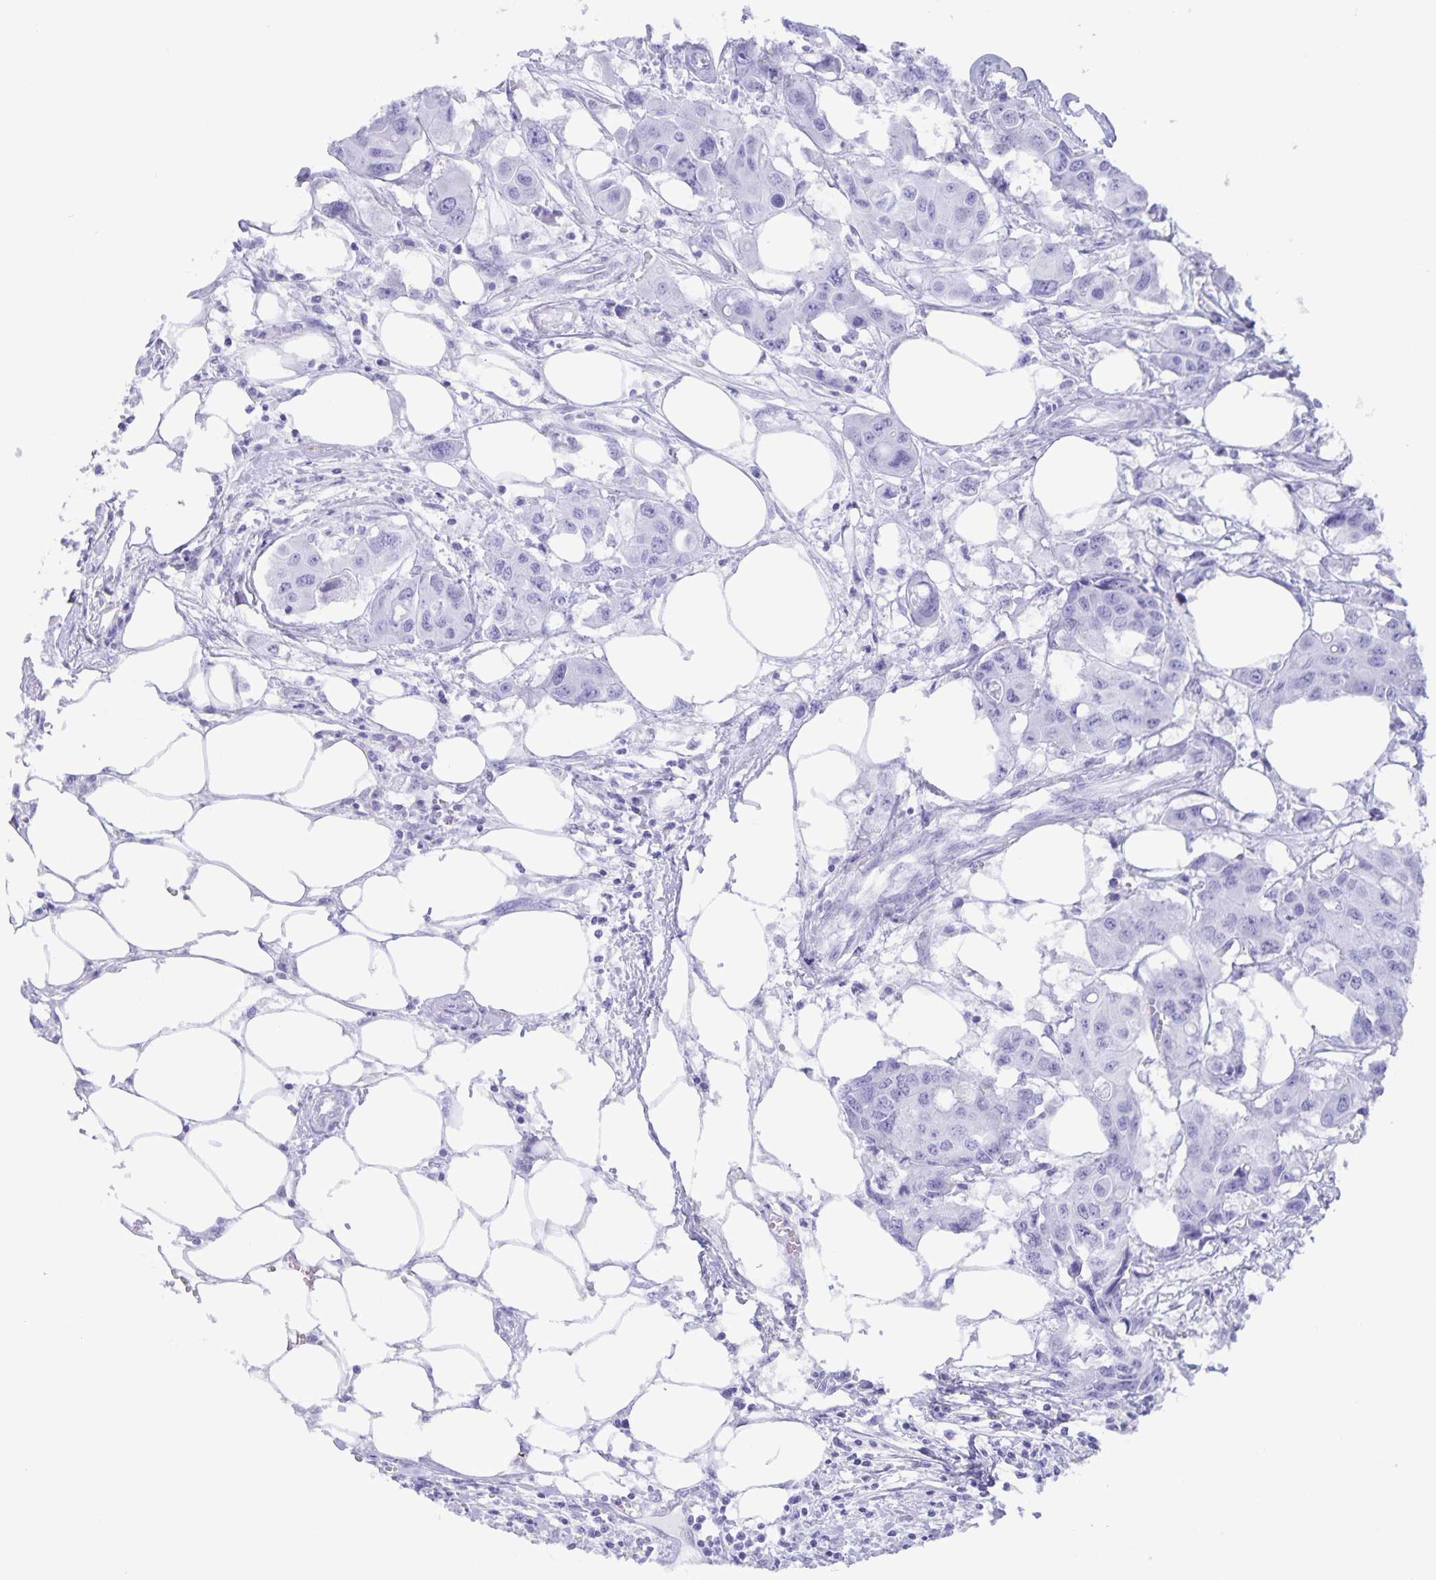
{"staining": {"intensity": "negative", "quantity": "none", "location": "none"}, "tissue": "colorectal cancer", "cell_type": "Tumor cells", "image_type": "cancer", "snomed": [{"axis": "morphology", "description": "Adenocarcinoma, NOS"}, {"axis": "topography", "description": "Colon"}], "caption": "Human colorectal adenocarcinoma stained for a protein using IHC demonstrates no expression in tumor cells.", "gene": "AQP4", "patient": {"sex": "male", "age": 77}}